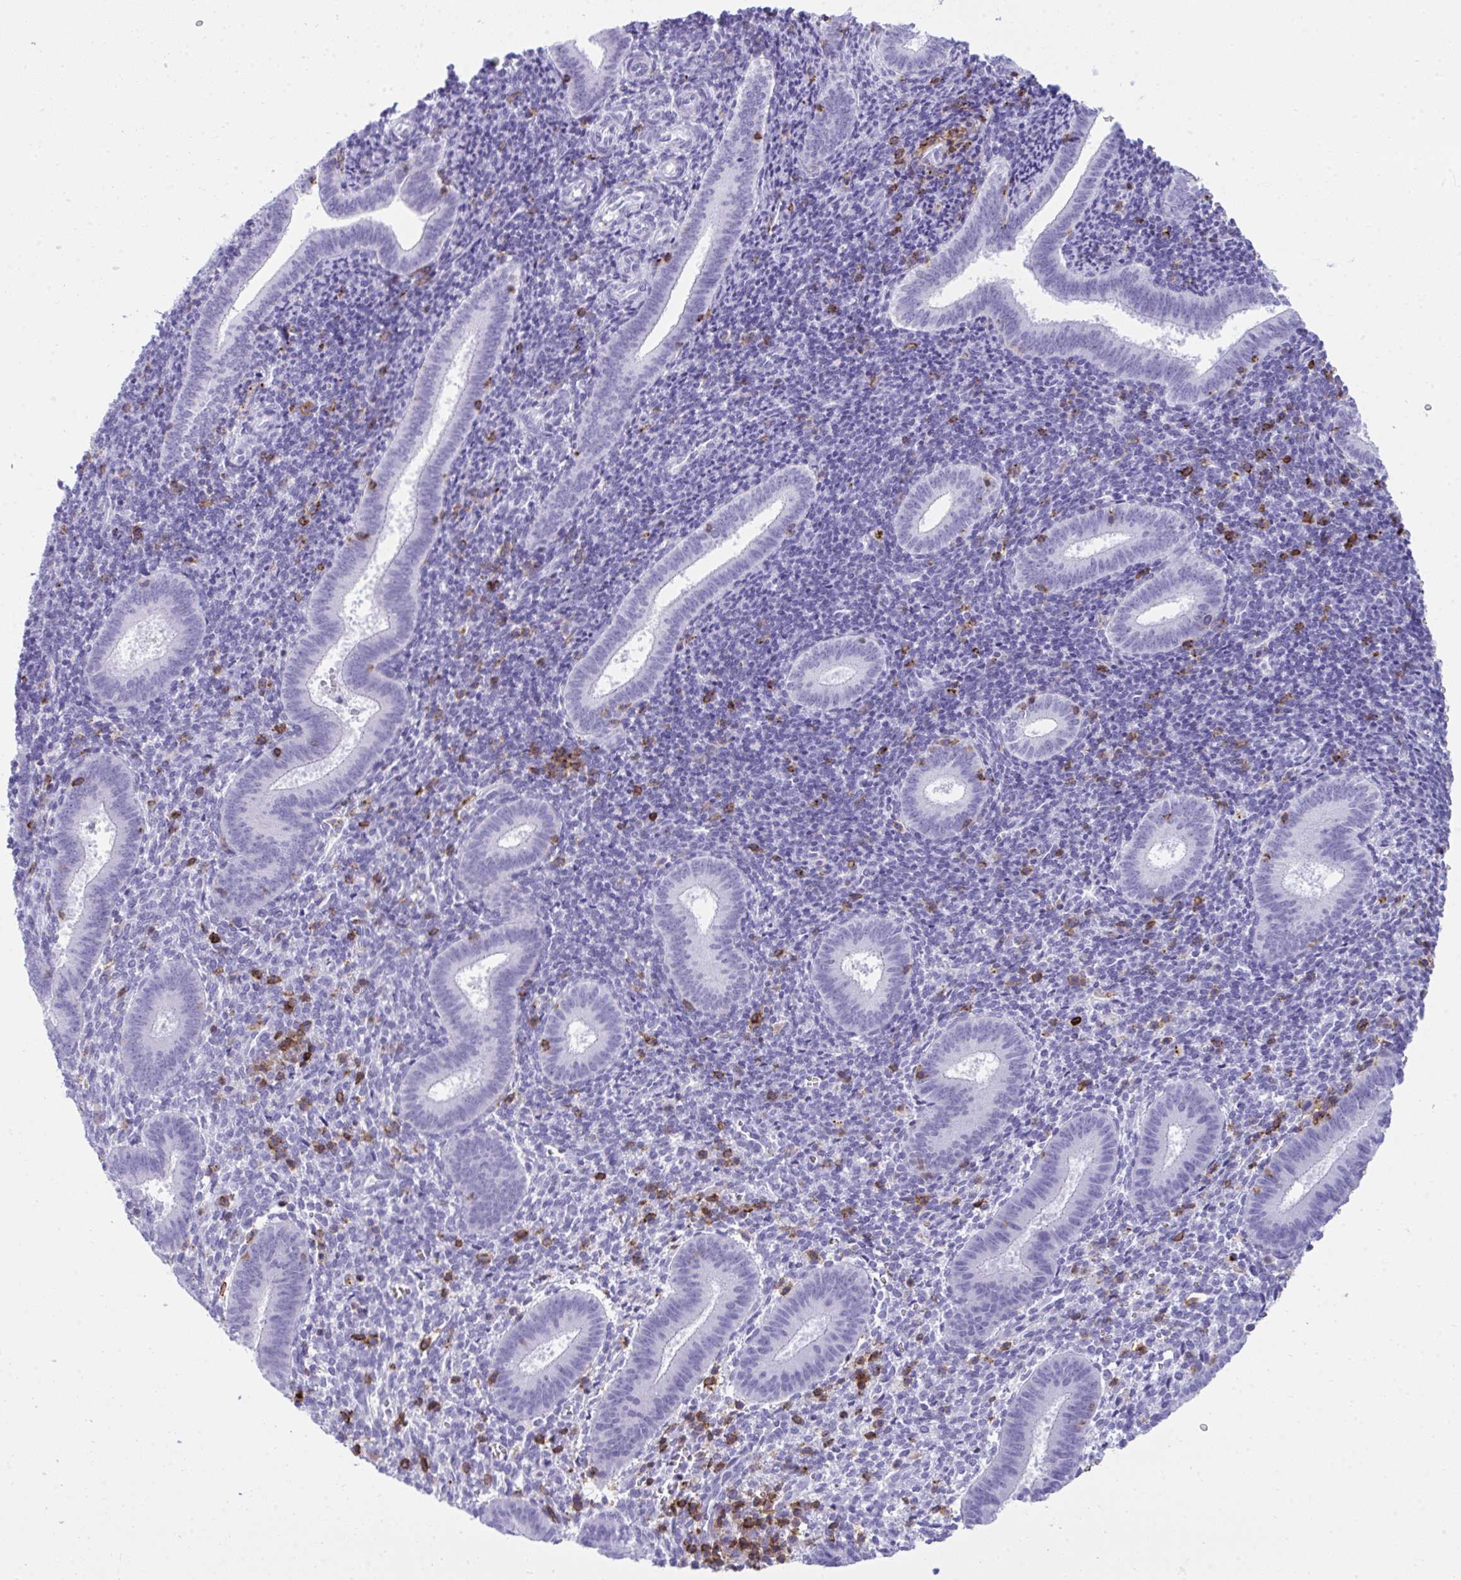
{"staining": {"intensity": "negative", "quantity": "none", "location": "none"}, "tissue": "endometrium", "cell_type": "Cells in endometrial stroma", "image_type": "normal", "snomed": [{"axis": "morphology", "description": "Normal tissue, NOS"}, {"axis": "topography", "description": "Endometrium"}], "caption": "Immunohistochemical staining of benign endometrium displays no significant expression in cells in endometrial stroma.", "gene": "SPN", "patient": {"sex": "female", "age": 25}}